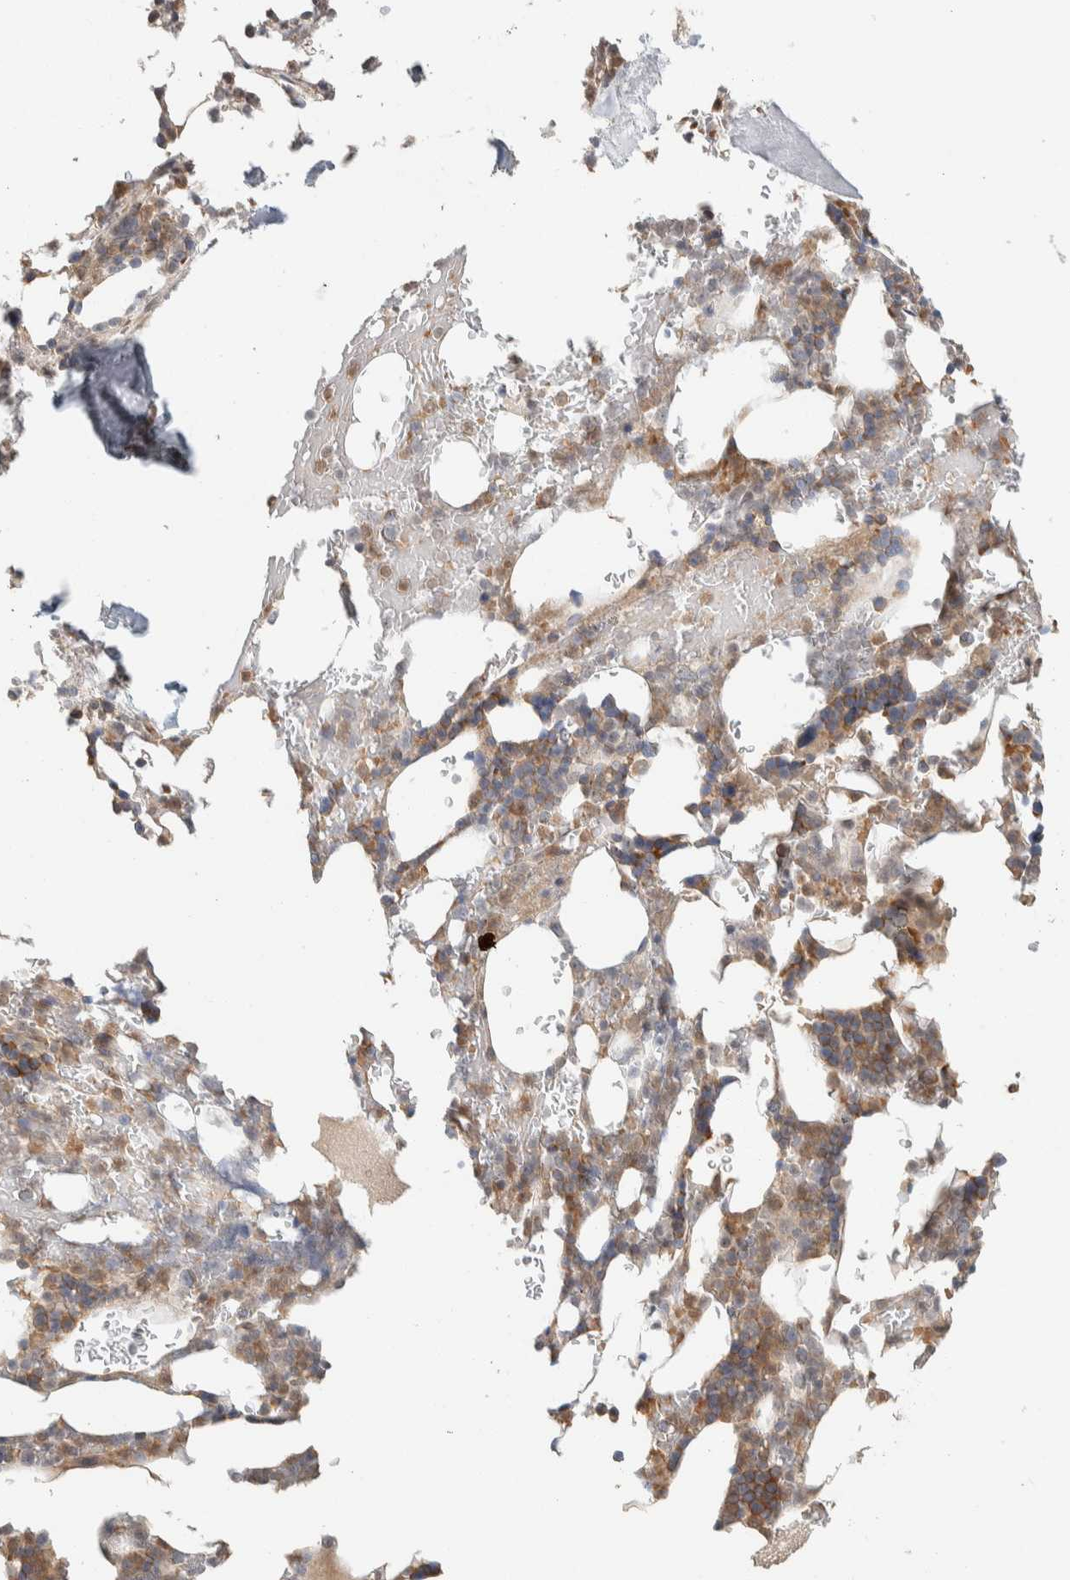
{"staining": {"intensity": "moderate", "quantity": ">75%", "location": "cytoplasmic/membranous"}, "tissue": "bone marrow", "cell_type": "Hematopoietic cells", "image_type": "normal", "snomed": [{"axis": "morphology", "description": "Normal tissue, NOS"}, {"axis": "topography", "description": "Bone marrow"}], "caption": "A medium amount of moderate cytoplasmic/membranous expression is present in approximately >75% of hematopoietic cells in normal bone marrow. (Brightfield microscopy of DAB IHC at high magnification).", "gene": "ZBTB2", "patient": {"sex": "female", "age": 81}}